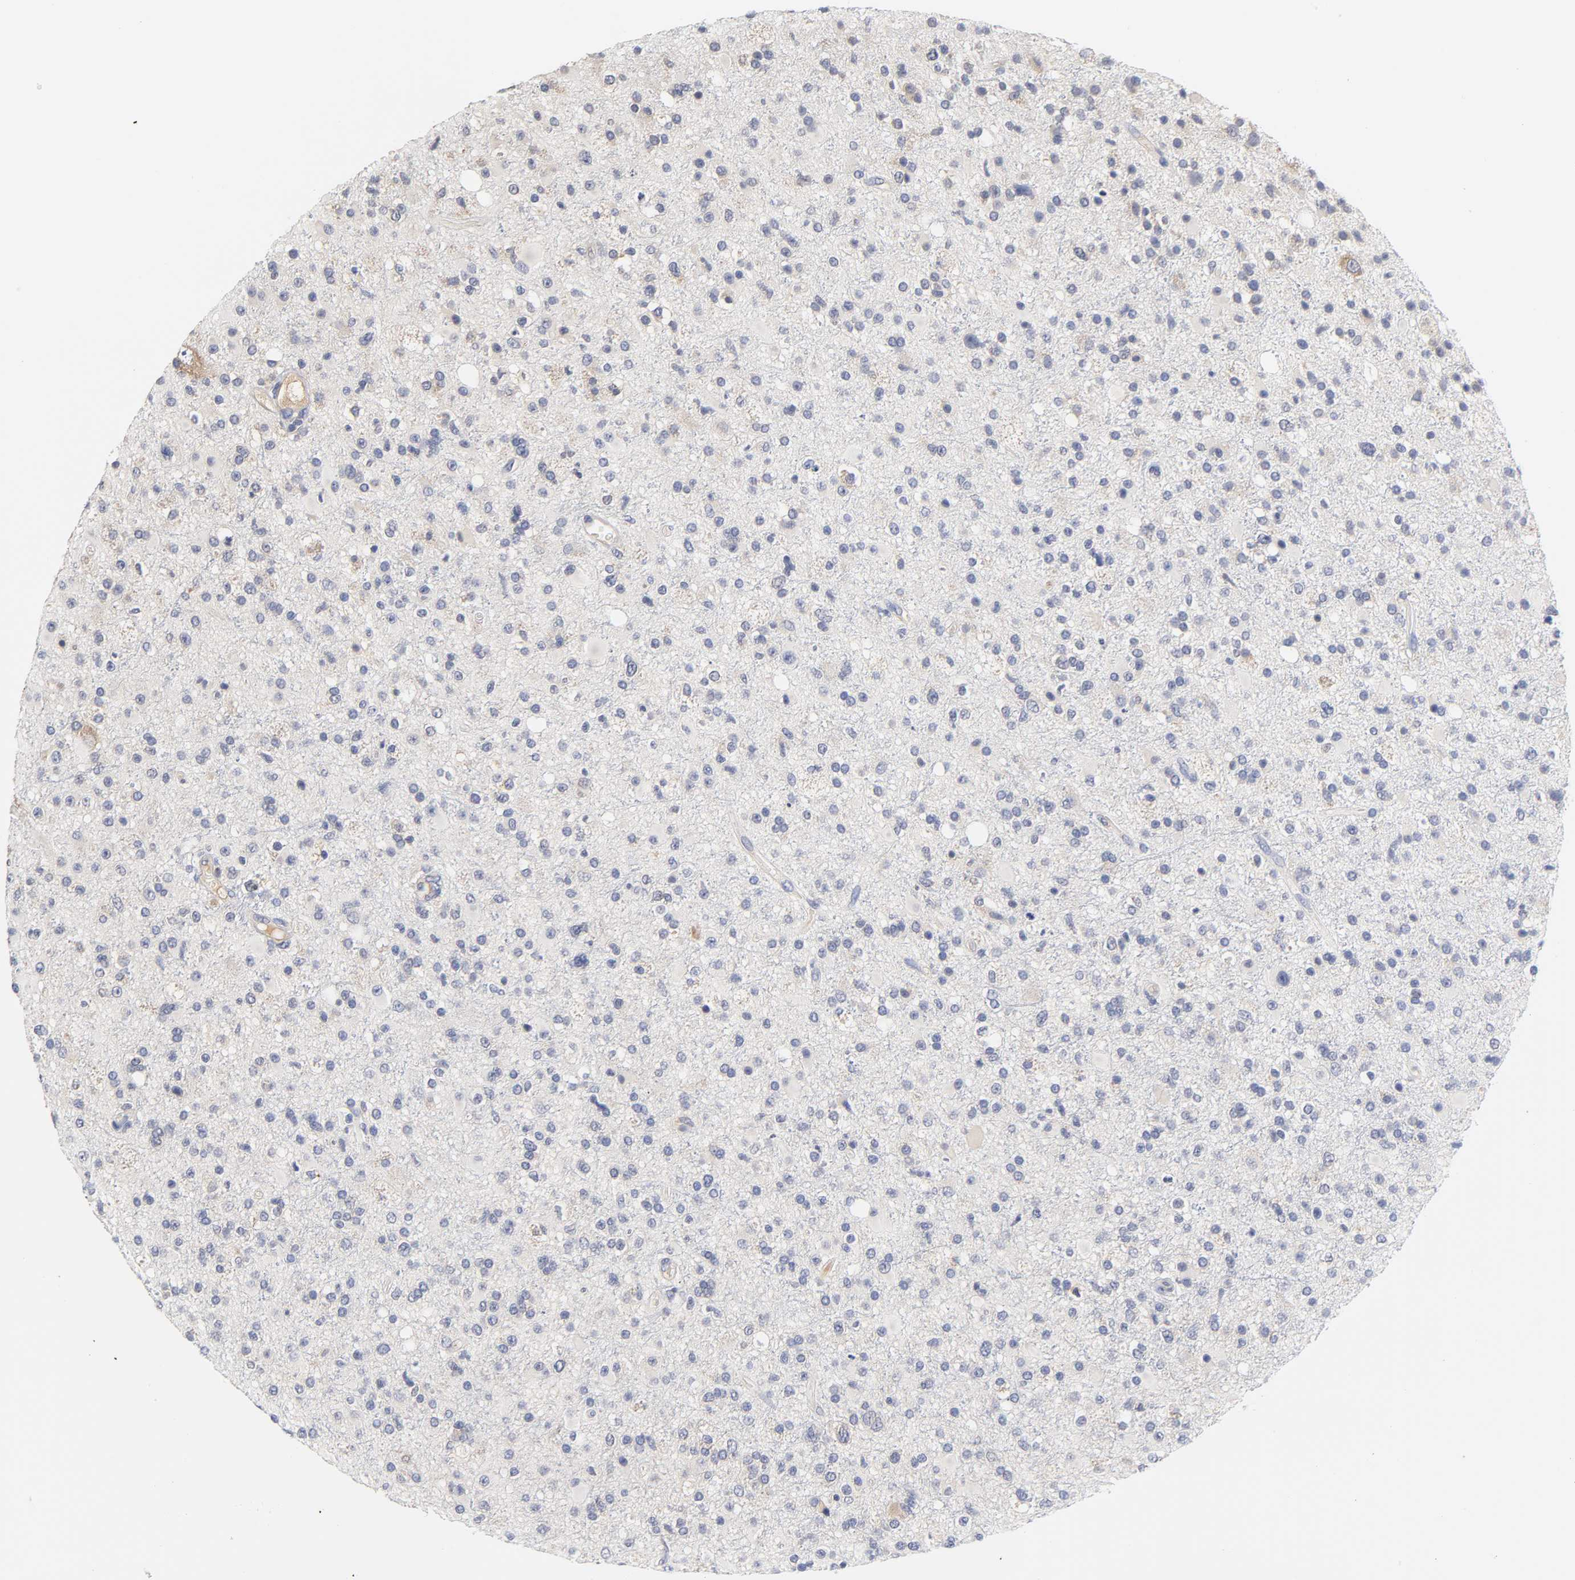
{"staining": {"intensity": "weak", "quantity": "25%-75%", "location": "cytoplasmic/membranous"}, "tissue": "glioma", "cell_type": "Tumor cells", "image_type": "cancer", "snomed": [{"axis": "morphology", "description": "Glioma, malignant, High grade"}, {"axis": "topography", "description": "Brain"}], "caption": "Immunohistochemical staining of glioma demonstrates weak cytoplasmic/membranous protein staining in approximately 25%-75% of tumor cells. (IHC, brightfield microscopy, high magnification).", "gene": "RPS29", "patient": {"sex": "male", "age": 33}}